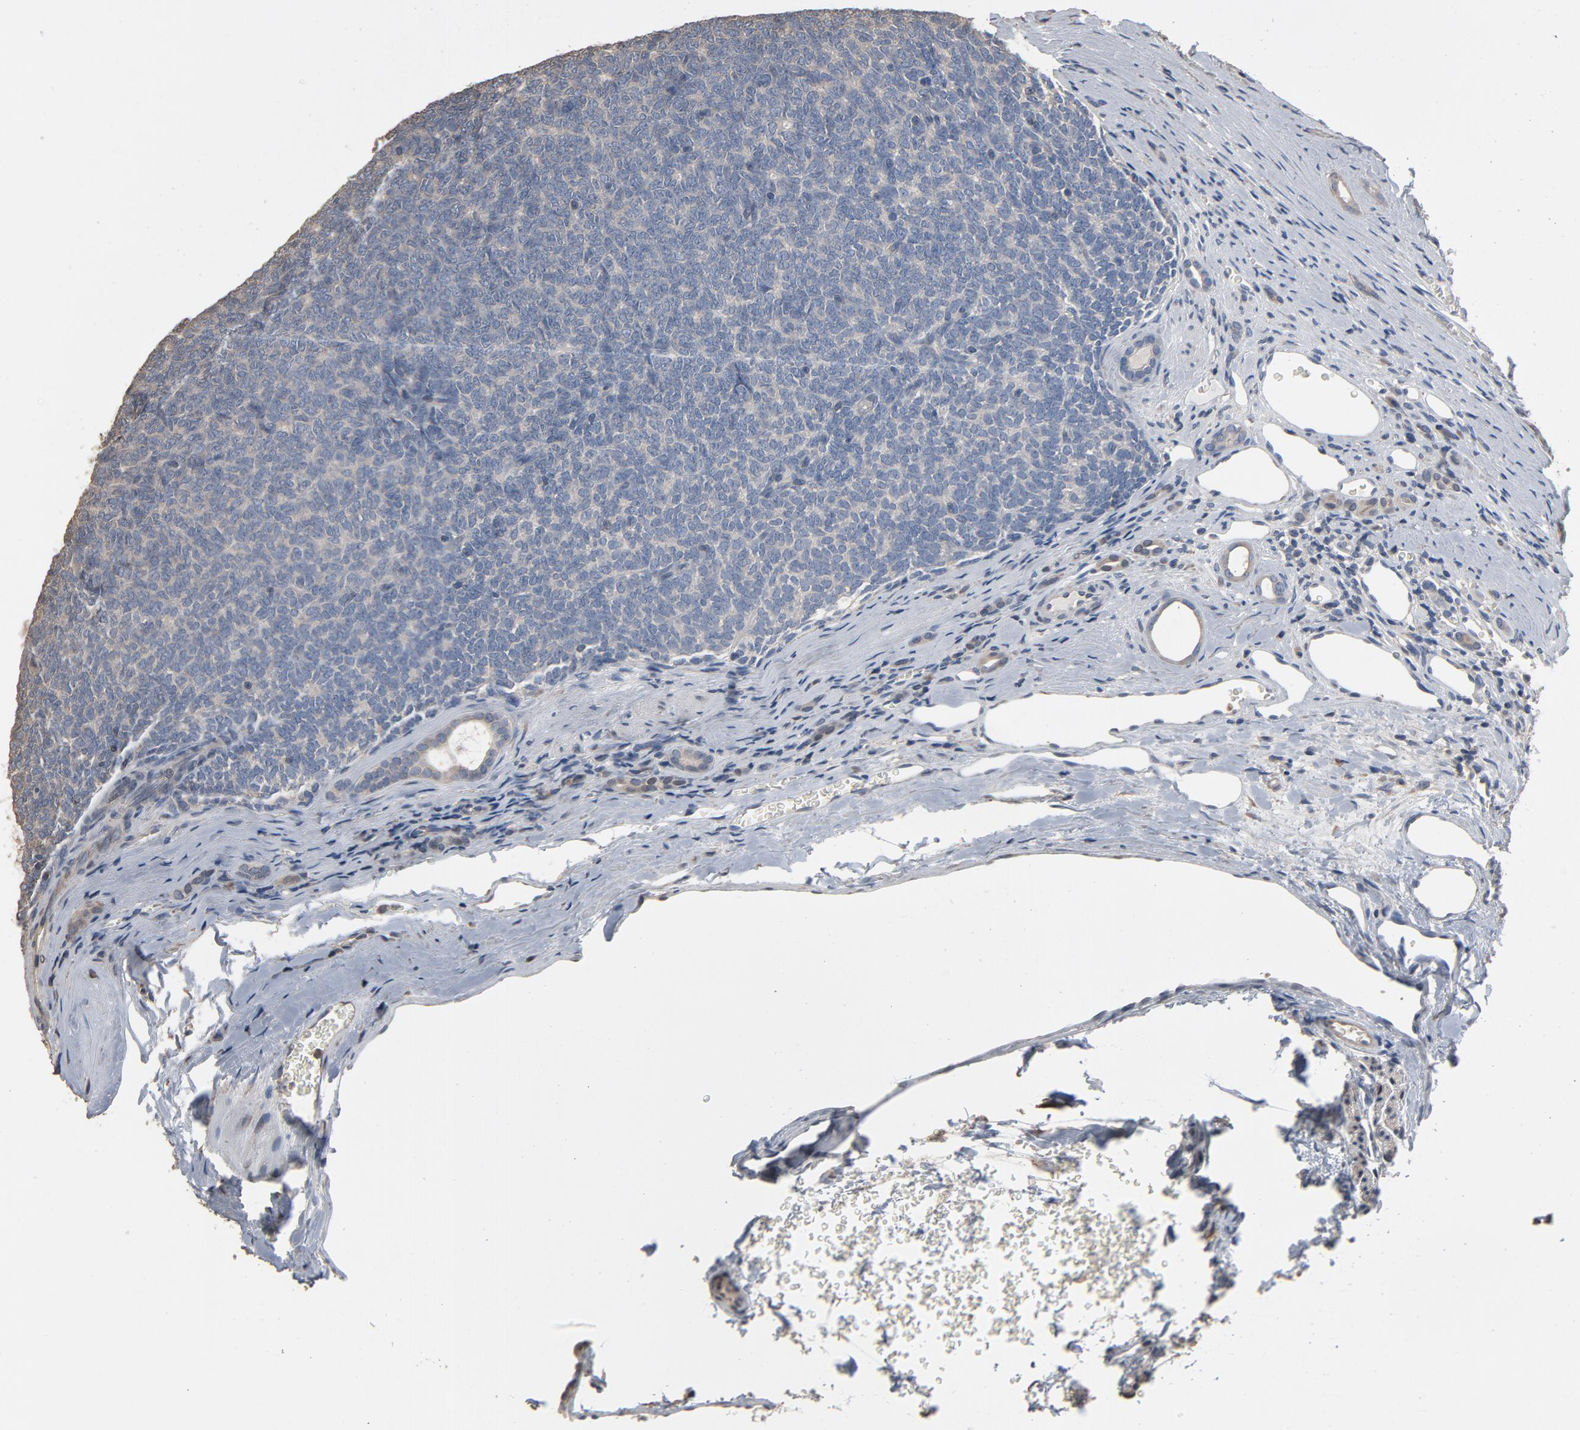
{"staining": {"intensity": "negative", "quantity": "none", "location": "none"}, "tissue": "renal cancer", "cell_type": "Tumor cells", "image_type": "cancer", "snomed": [{"axis": "morphology", "description": "Neoplasm, malignant, NOS"}, {"axis": "topography", "description": "Kidney"}], "caption": "High power microscopy photomicrograph of an immunohistochemistry (IHC) image of malignant neoplasm (renal), revealing no significant positivity in tumor cells.", "gene": "SOX6", "patient": {"sex": "male", "age": 28}}